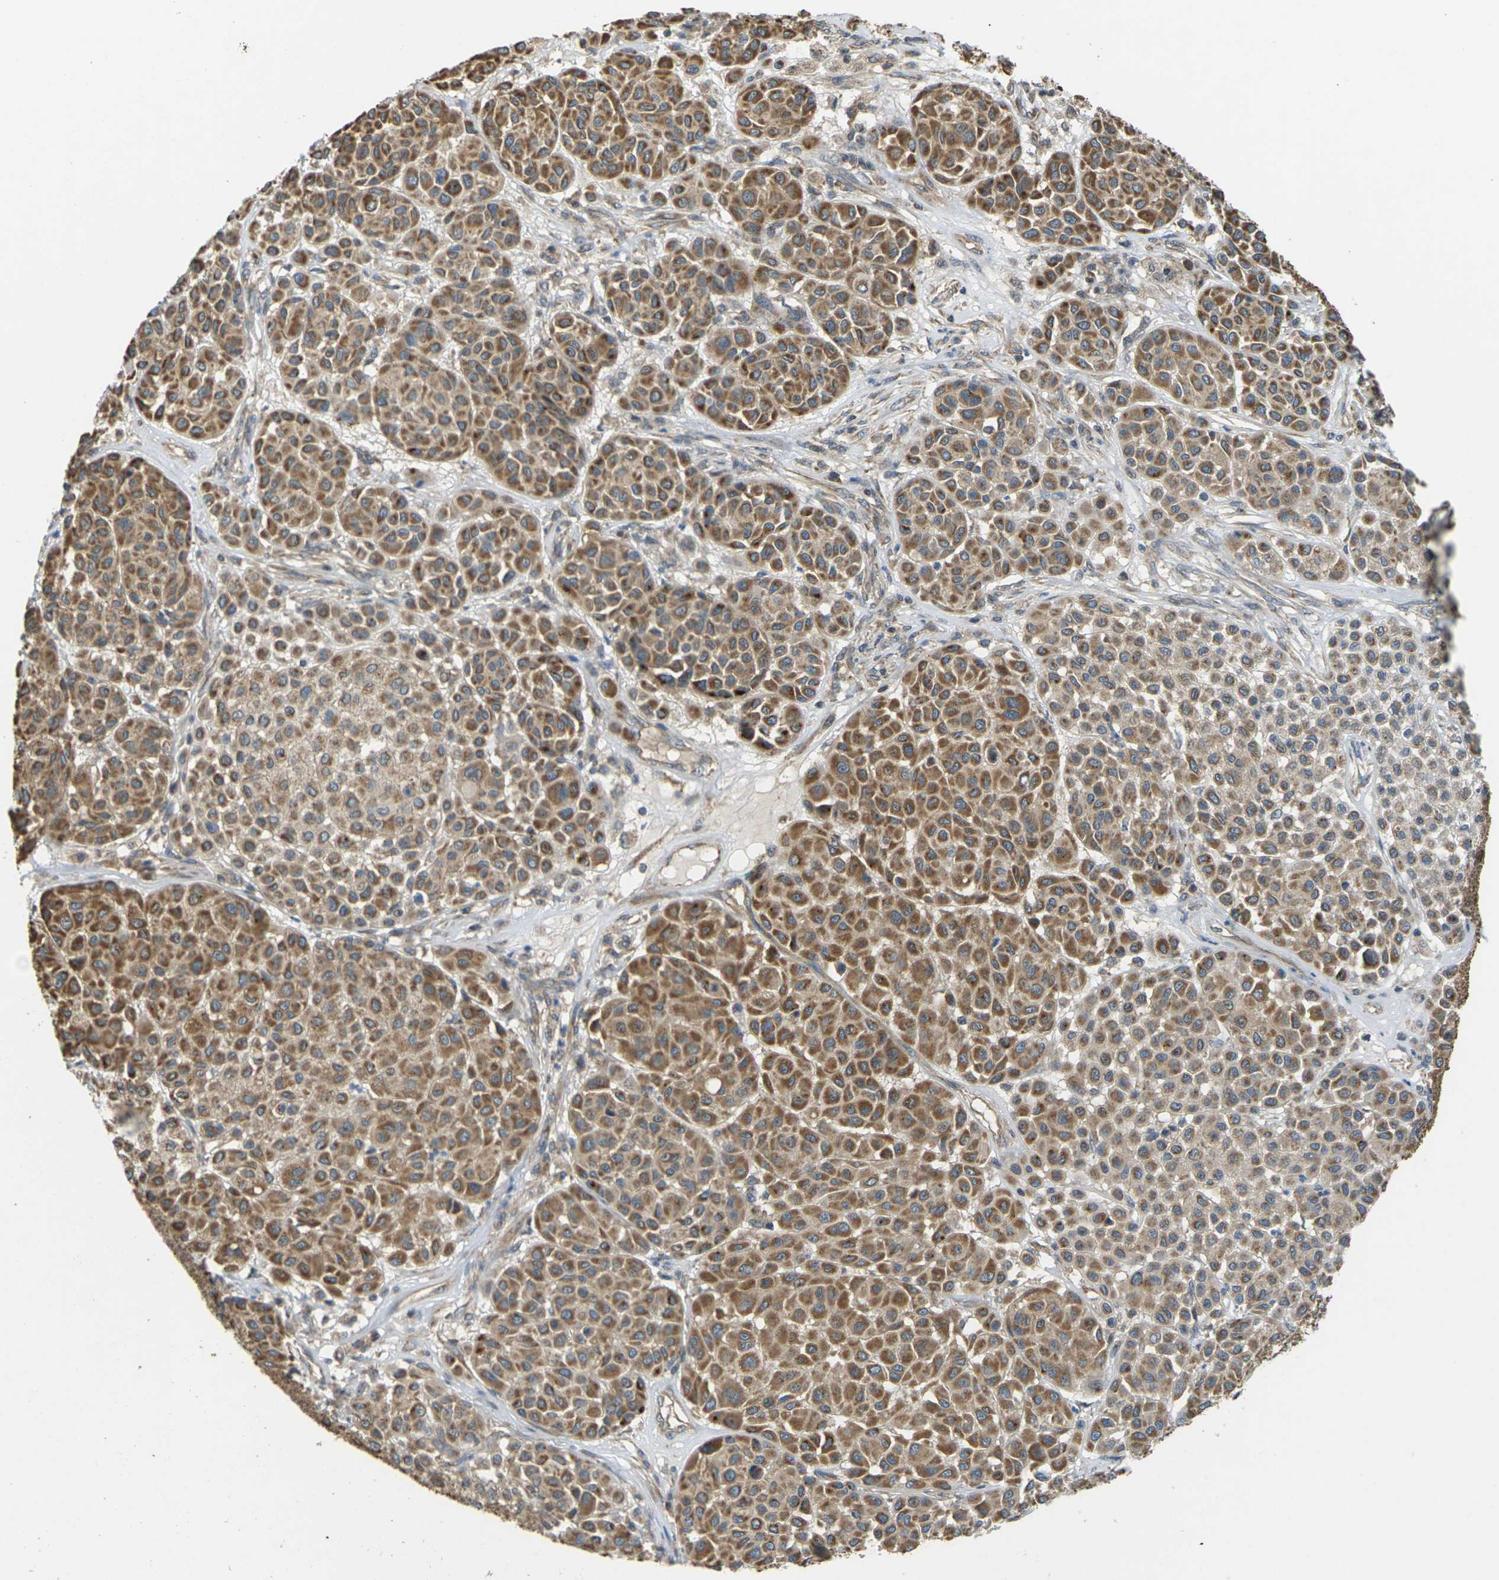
{"staining": {"intensity": "moderate", "quantity": ">75%", "location": "cytoplasmic/membranous"}, "tissue": "melanoma", "cell_type": "Tumor cells", "image_type": "cancer", "snomed": [{"axis": "morphology", "description": "Malignant melanoma, Metastatic site"}, {"axis": "topography", "description": "Soft tissue"}], "caption": "A brown stain labels moderate cytoplasmic/membranous positivity of a protein in human malignant melanoma (metastatic site) tumor cells. (Stains: DAB in brown, nuclei in blue, Microscopy: brightfield microscopy at high magnification).", "gene": "KSR1", "patient": {"sex": "male", "age": 41}}